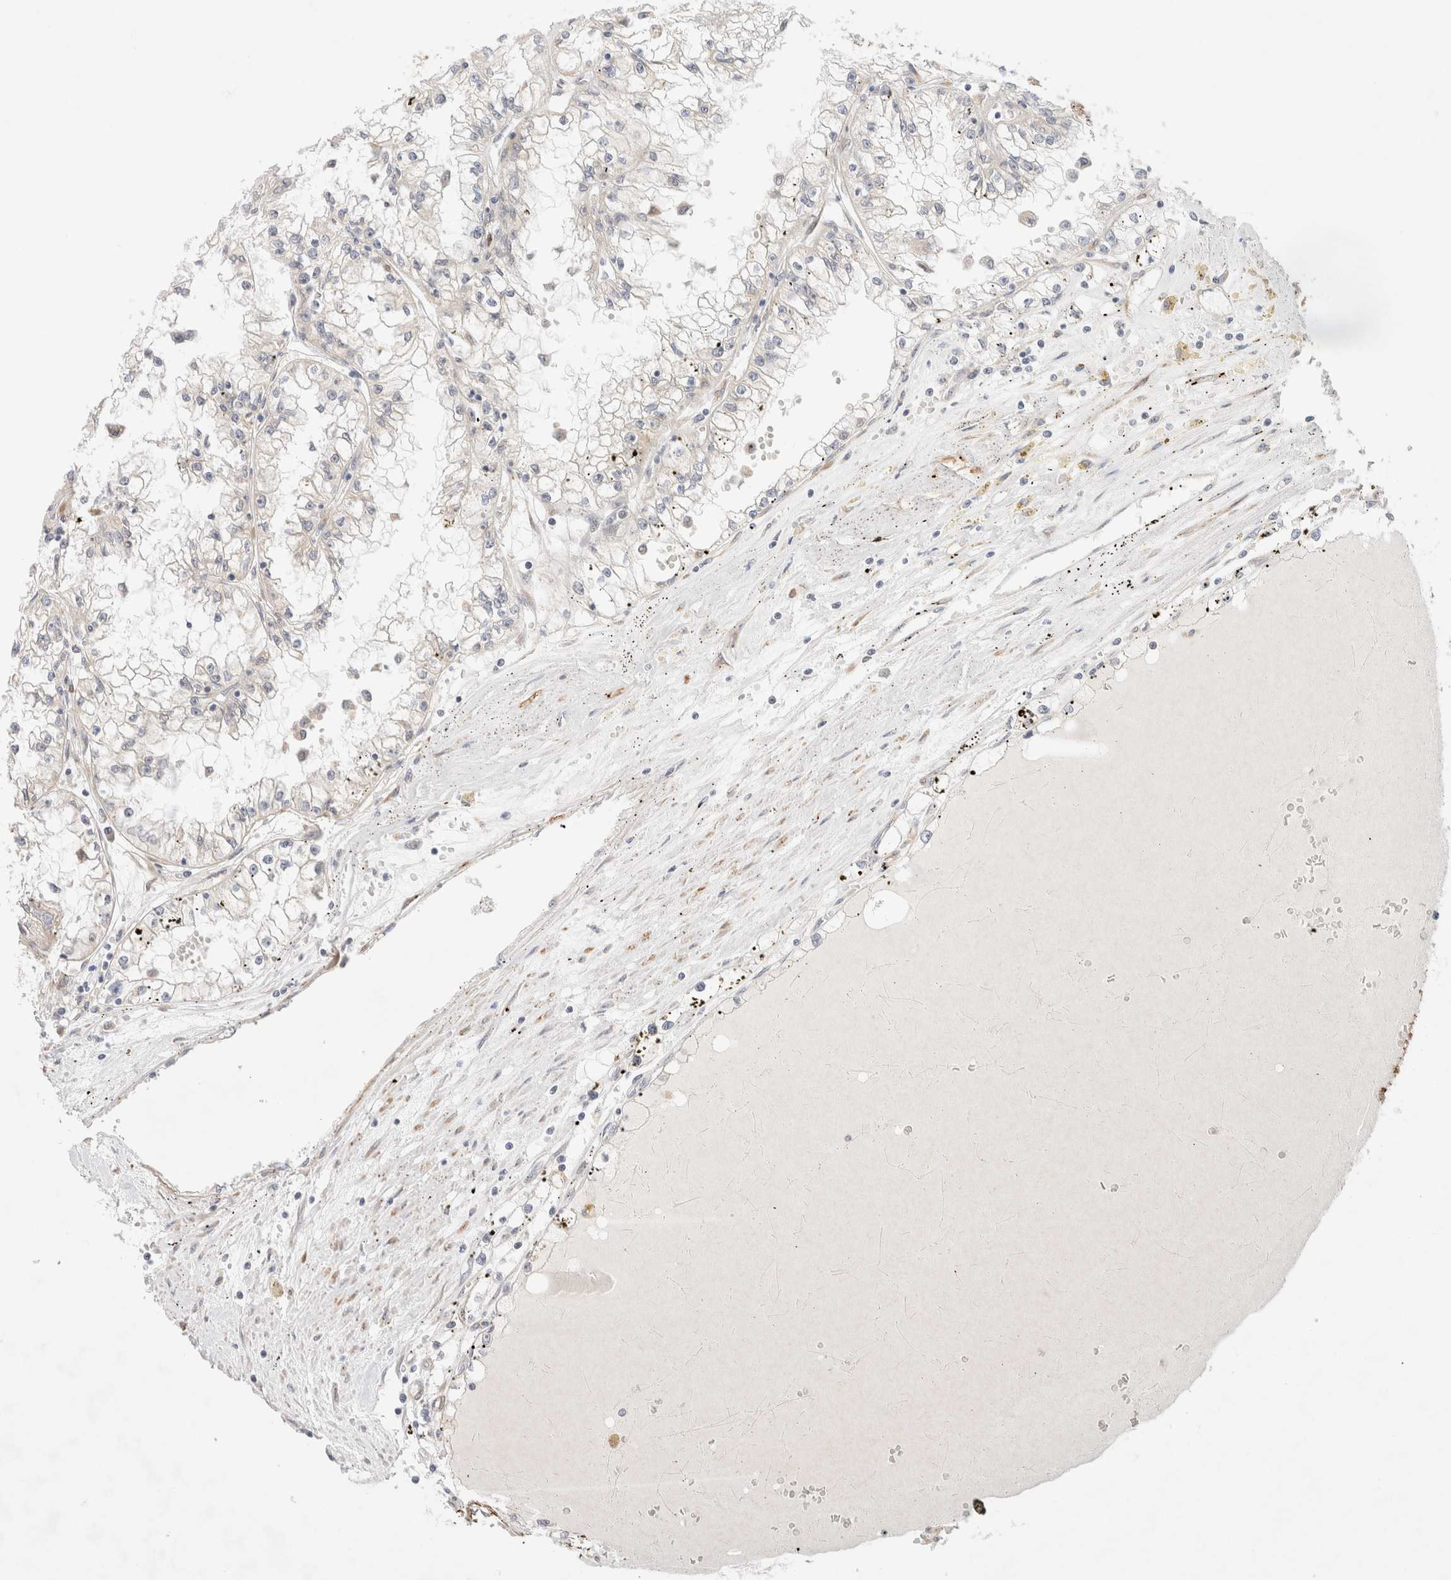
{"staining": {"intensity": "negative", "quantity": "none", "location": "none"}, "tissue": "renal cancer", "cell_type": "Tumor cells", "image_type": "cancer", "snomed": [{"axis": "morphology", "description": "Adenocarcinoma, NOS"}, {"axis": "topography", "description": "Kidney"}], "caption": "This is a histopathology image of IHC staining of renal adenocarcinoma, which shows no staining in tumor cells. (DAB immunohistochemistry with hematoxylin counter stain).", "gene": "RRP15", "patient": {"sex": "male", "age": 56}}